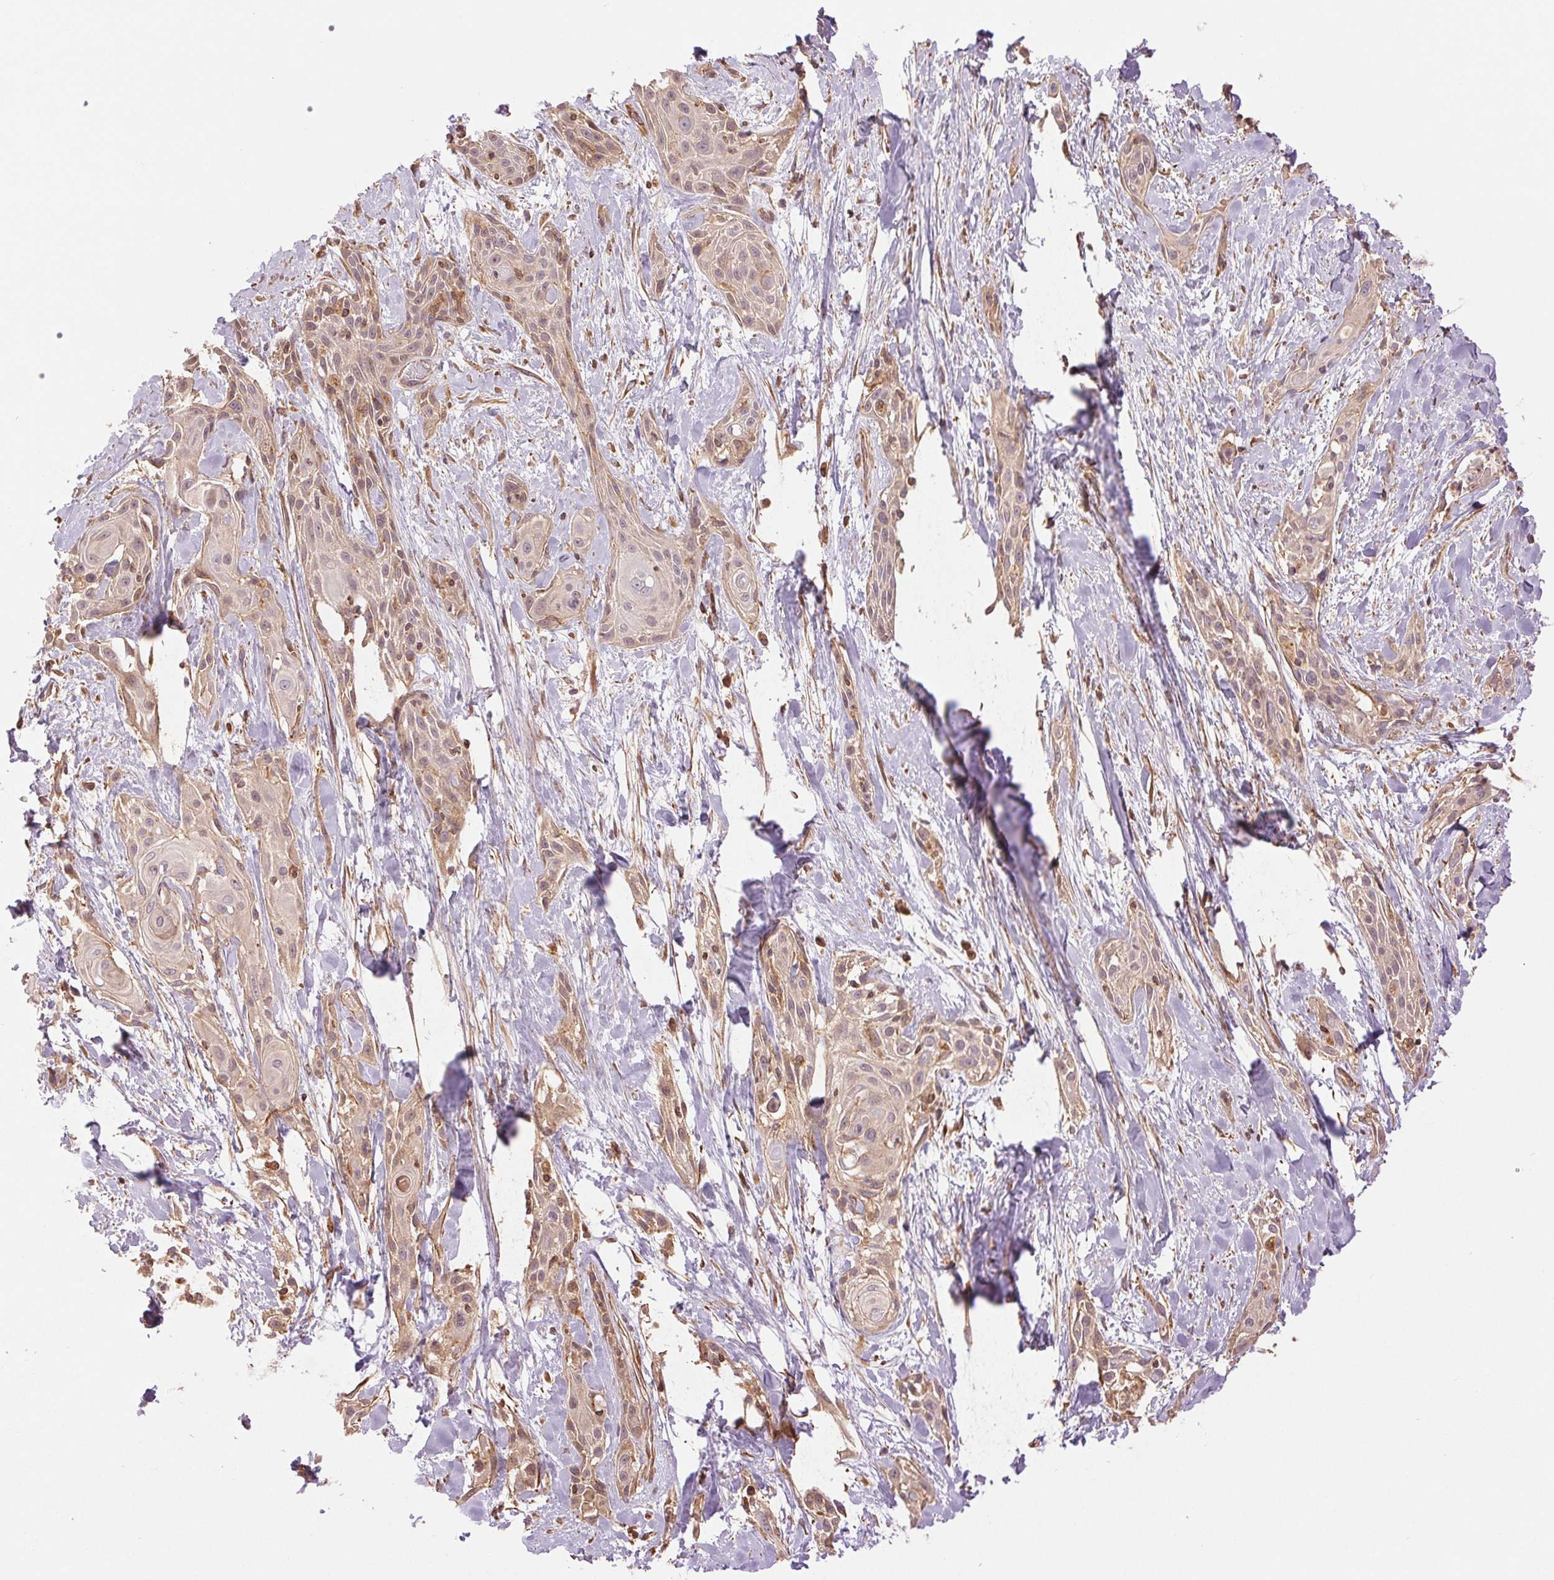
{"staining": {"intensity": "weak", "quantity": ">75%", "location": "cytoplasmic/membranous"}, "tissue": "skin cancer", "cell_type": "Tumor cells", "image_type": "cancer", "snomed": [{"axis": "morphology", "description": "Squamous cell carcinoma, NOS"}, {"axis": "topography", "description": "Skin"}, {"axis": "topography", "description": "Anal"}], "caption": "Skin cancer (squamous cell carcinoma) was stained to show a protein in brown. There is low levels of weak cytoplasmic/membranous staining in approximately >75% of tumor cells. Nuclei are stained in blue.", "gene": "STARD7", "patient": {"sex": "male", "age": 64}}